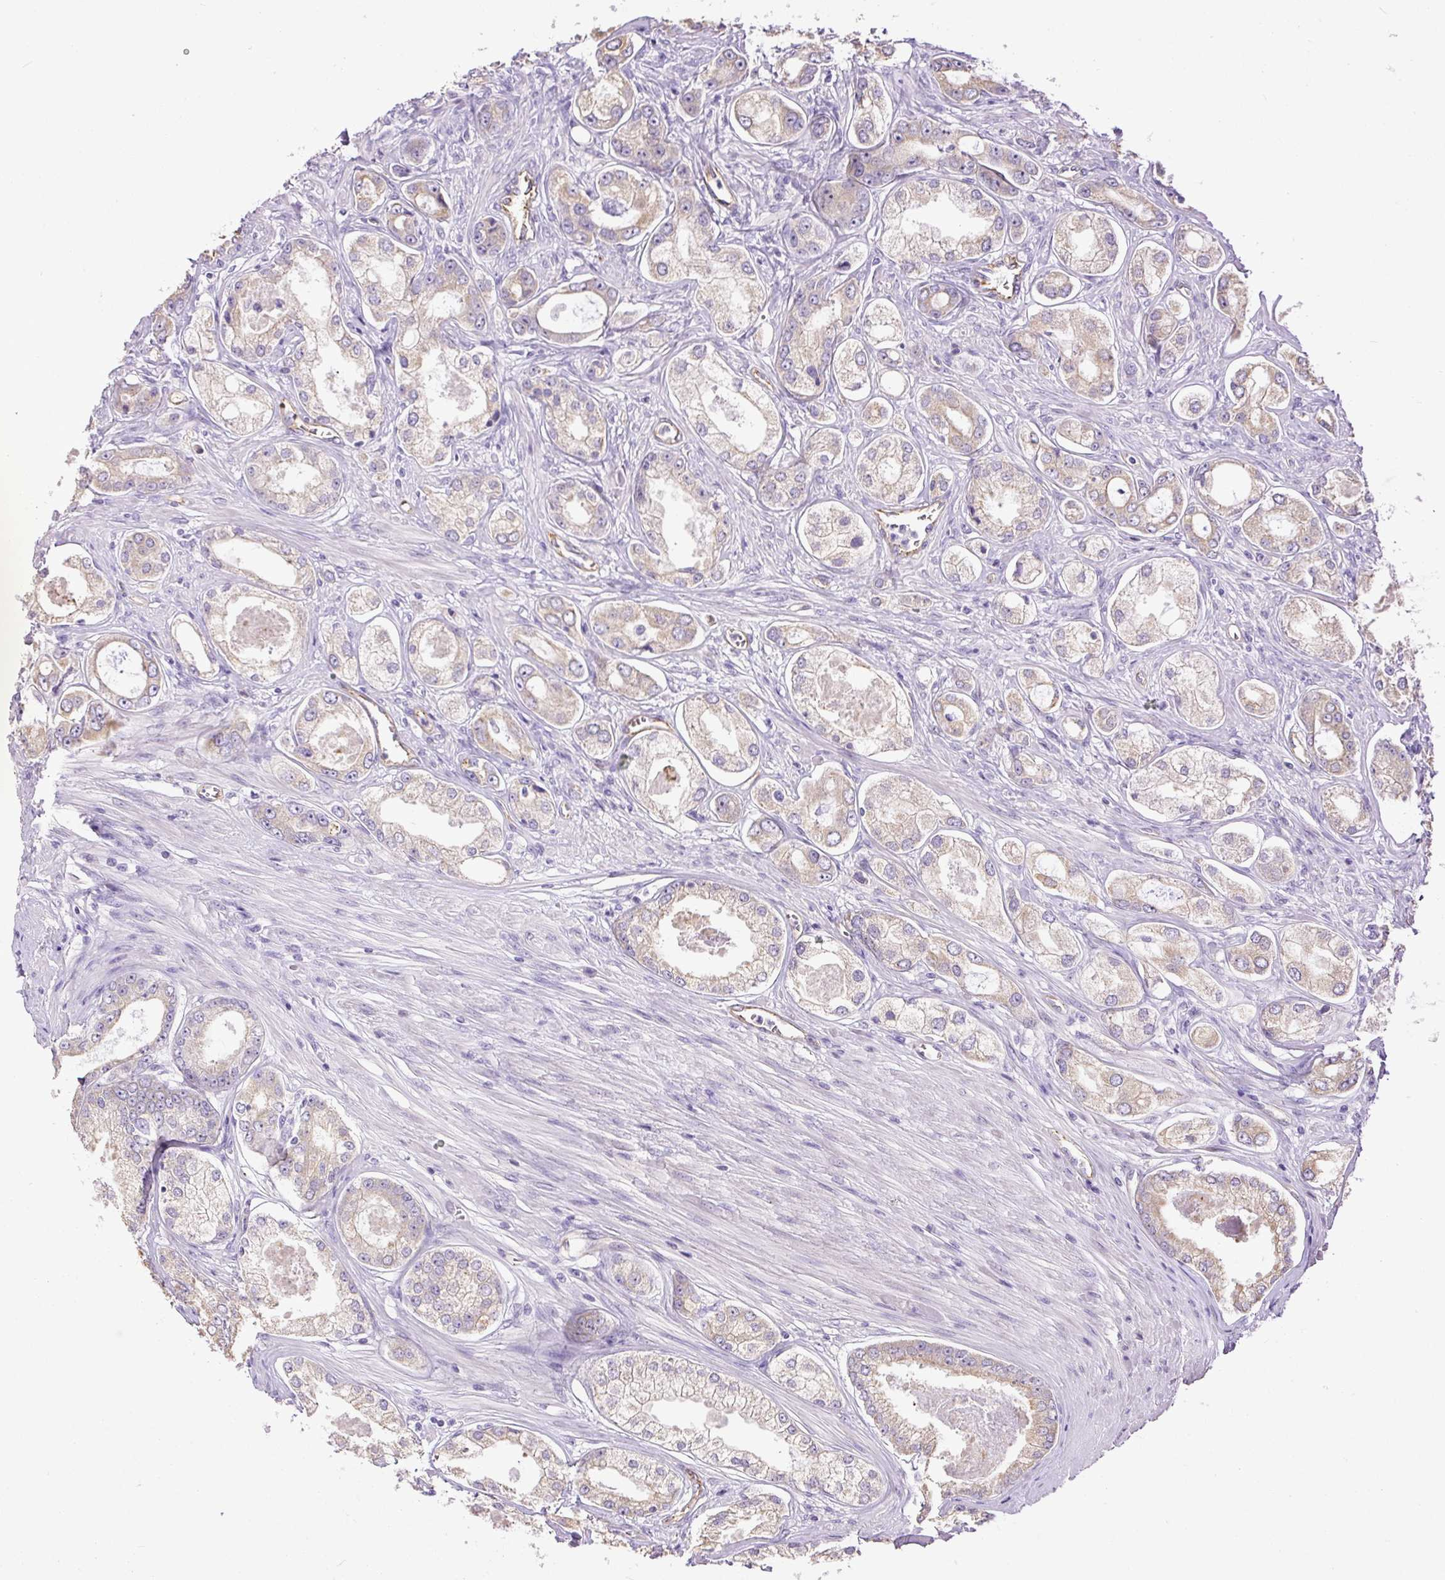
{"staining": {"intensity": "negative", "quantity": "none", "location": "none"}, "tissue": "prostate cancer", "cell_type": "Tumor cells", "image_type": "cancer", "snomed": [{"axis": "morphology", "description": "Adenocarcinoma, Low grade"}, {"axis": "topography", "description": "Prostate"}], "caption": "A micrograph of human prostate cancer (low-grade adenocarcinoma) is negative for staining in tumor cells.", "gene": "MAGEB16", "patient": {"sex": "male", "age": 68}}